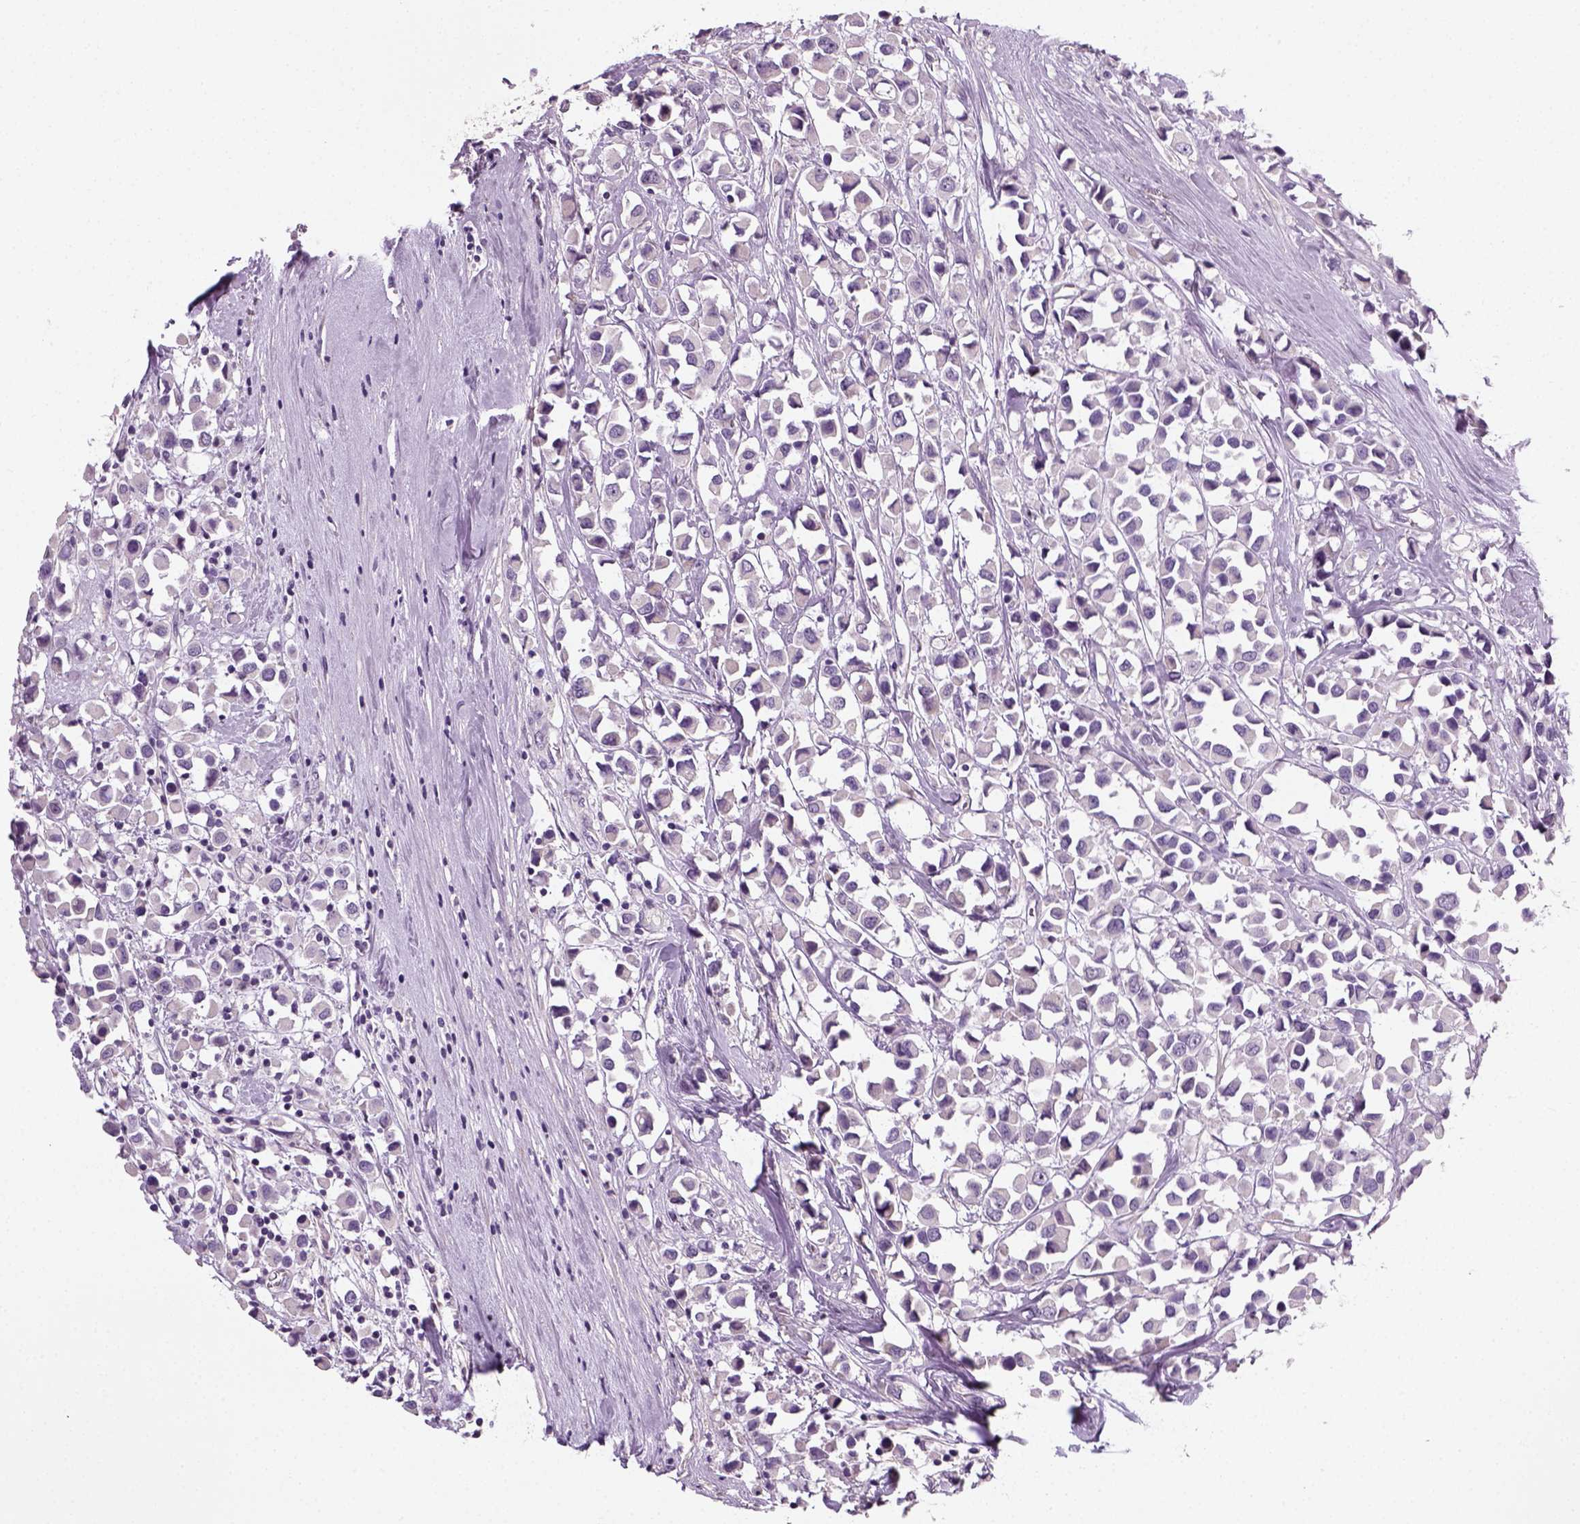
{"staining": {"intensity": "negative", "quantity": "none", "location": "none"}, "tissue": "breast cancer", "cell_type": "Tumor cells", "image_type": "cancer", "snomed": [{"axis": "morphology", "description": "Duct carcinoma"}, {"axis": "topography", "description": "Breast"}], "caption": "A high-resolution histopathology image shows immunohistochemistry staining of breast cancer (invasive ductal carcinoma), which exhibits no significant positivity in tumor cells.", "gene": "ELOVL3", "patient": {"sex": "female", "age": 61}}